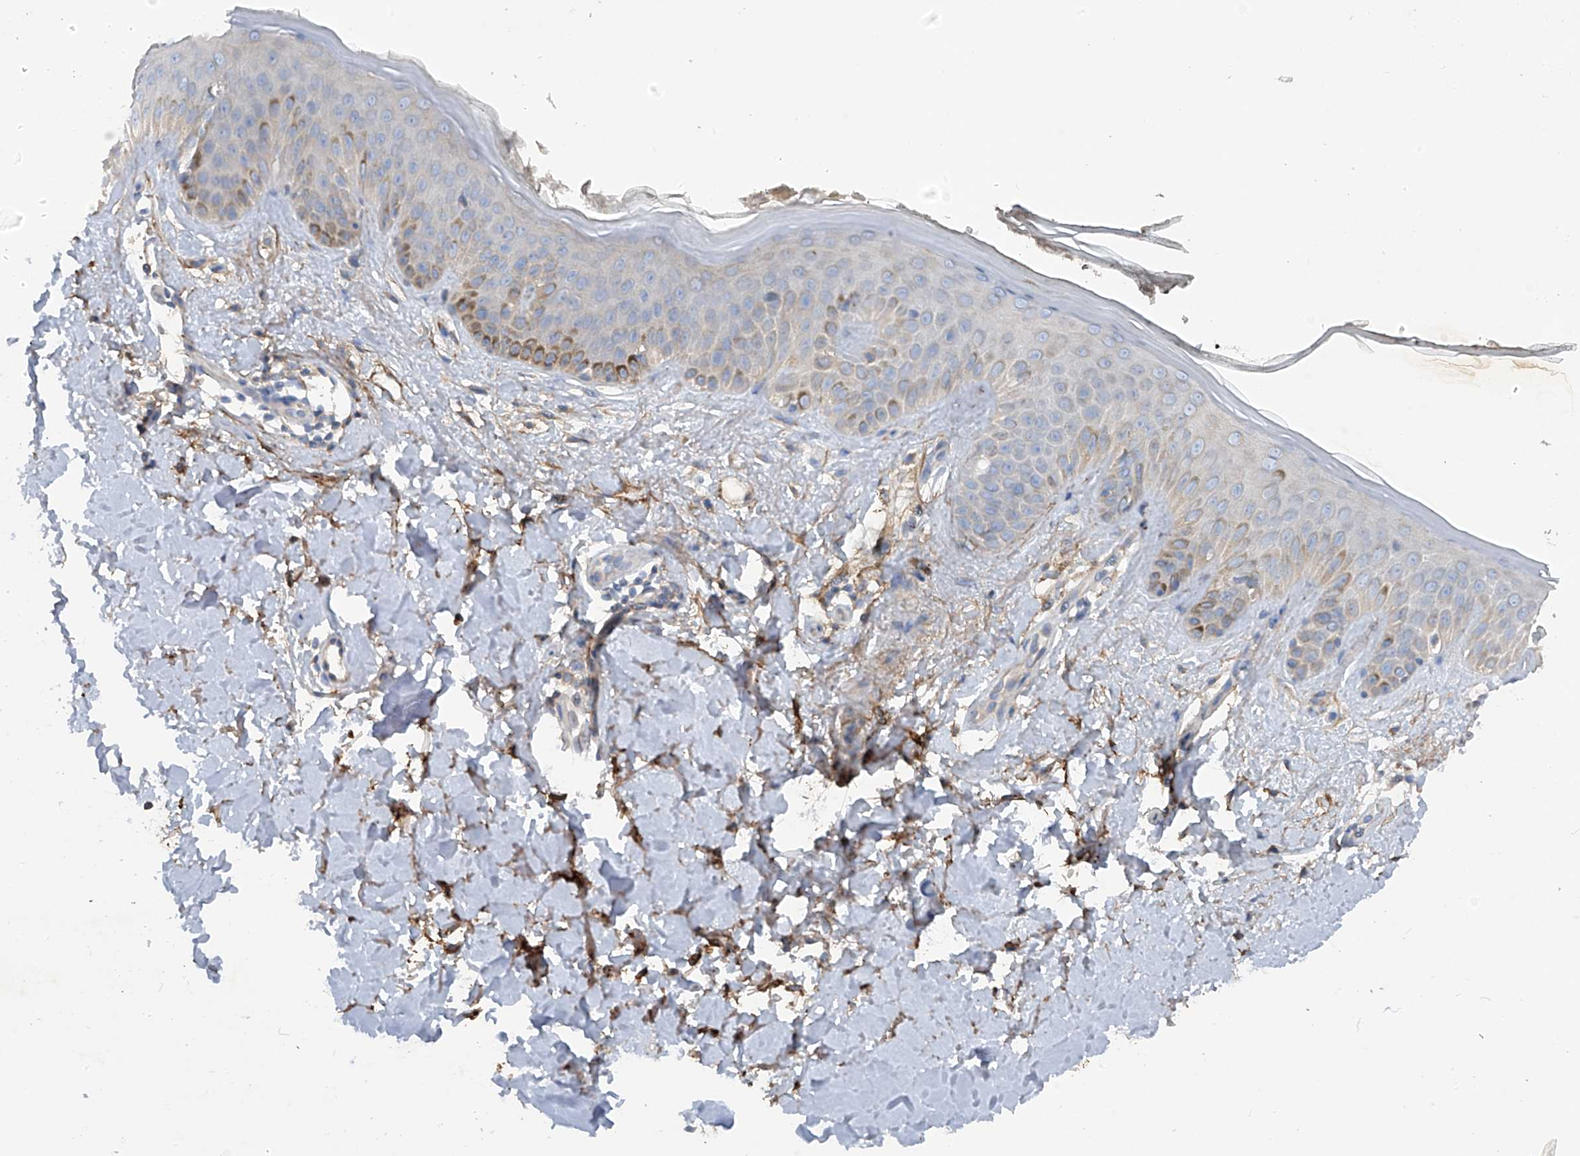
{"staining": {"intensity": "moderate", "quantity": ">75%", "location": "cytoplasmic/membranous"}, "tissue": "skin", "cell_type": "Fibroblasts", "image_type": "normal", "snomed": [{"axis": "morphology", "description": "Normal tissue, NOS"}, {"axis": "topography", "description": "Skin"}], "caption": "Immunohistochemistry (IHC) of normal human skin reveals medium levels of moderate cytoplasmic/membranous staining in approximately >75% of fibroblasts. The protein is stained brown, and the nuclei are stained in blue (DAB (3,3'-diaminobenzidine) IHC with brightfield microscopy, high magnification).", "gene": "GALNTL6", "patient": {"sex": "female", "age": 64}}